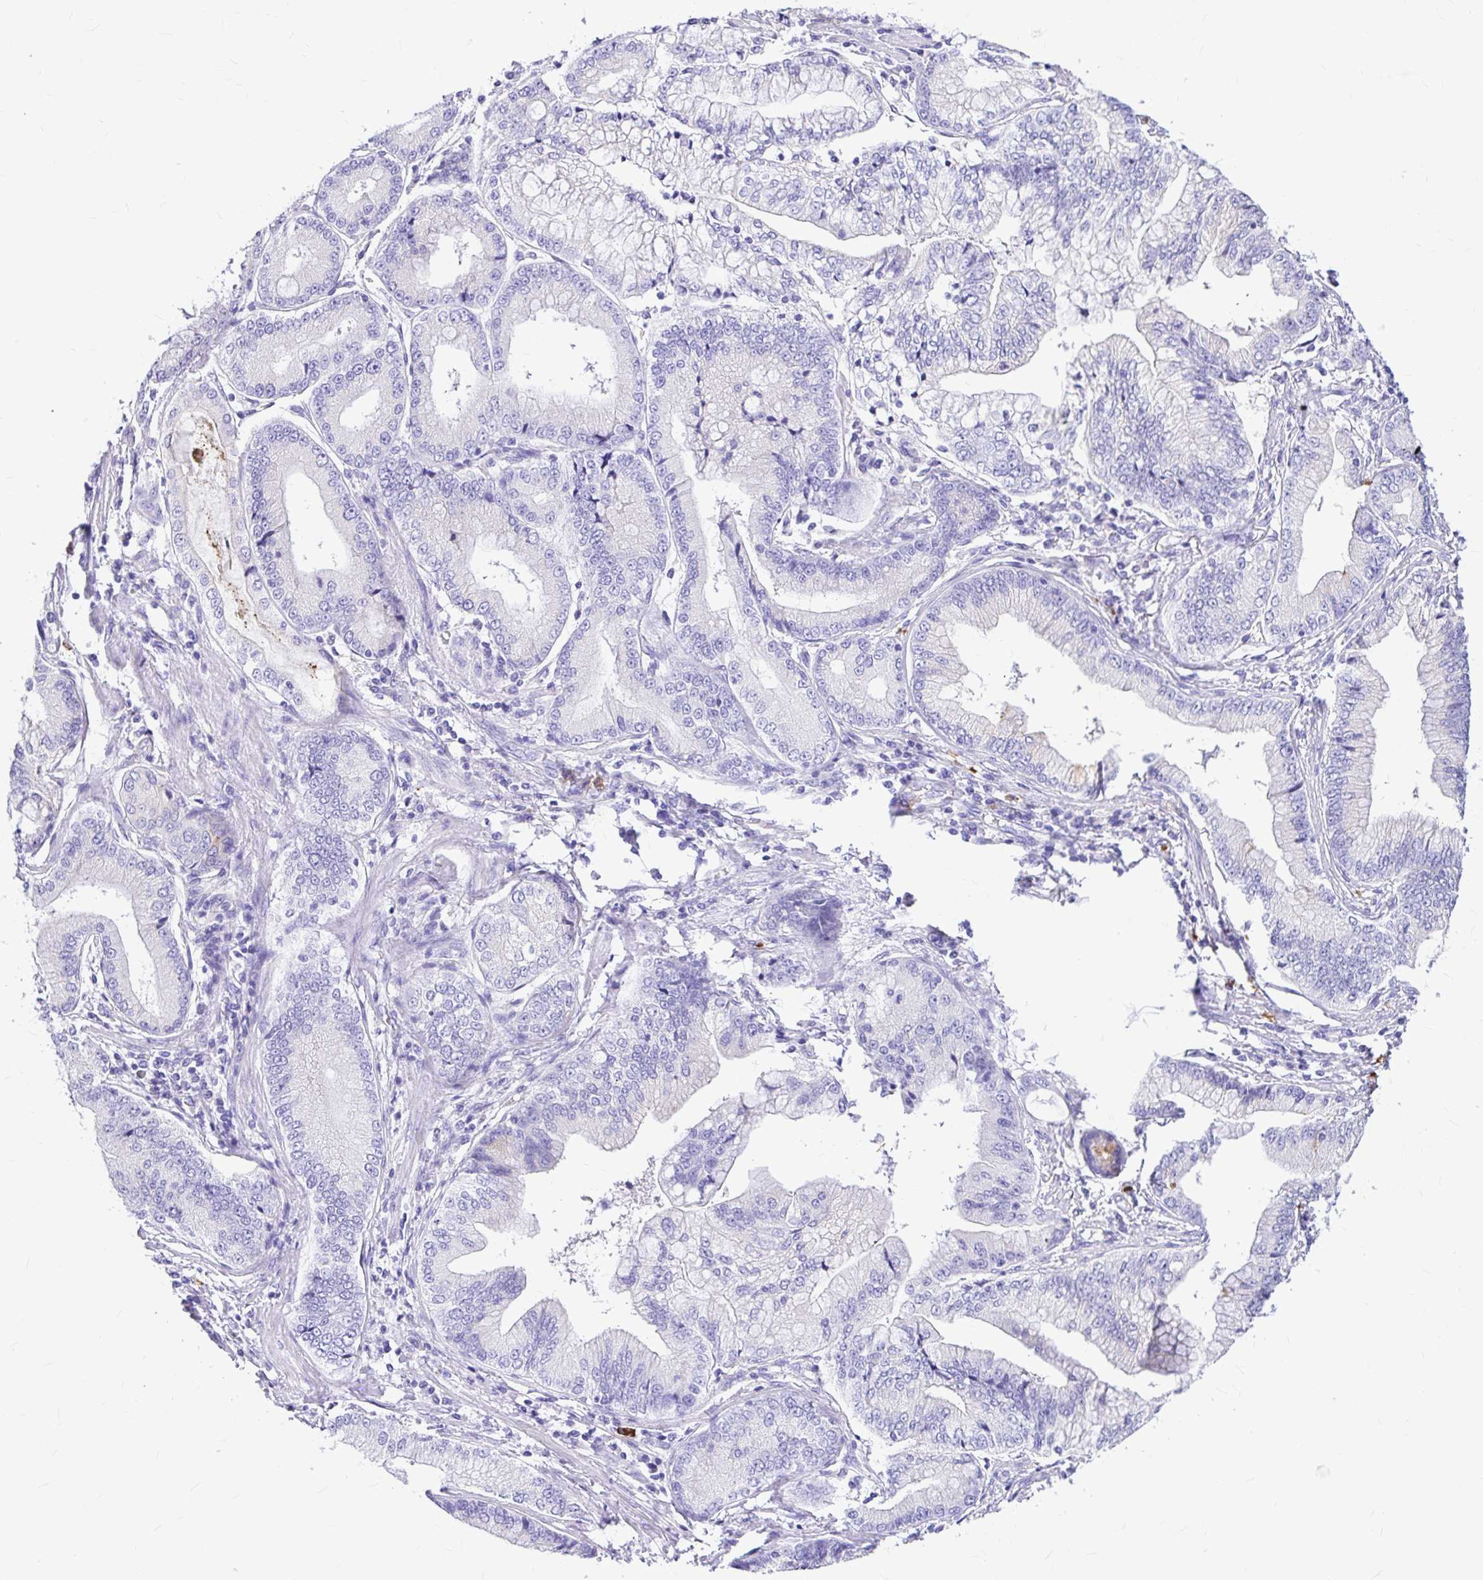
{"staining": {"intensity": "negative", "quantity": "none", "location": "none"}, "tissue": "stomach cancer", "cell_type": "Tumor cells", "image_type": "cancer", "snomed": [{"axis": "morphology", "description": "Adenocarcinoma, NOS"}, {"axis": "topography", "description": "Stomach, upper"}], "caption": "IHC image of human stomach cancer (adenocarcinoma) stained for a protein (brown), which exhibits no expression in tumor cells.", "gene": "CLEC1B", "patient": {"sex": "female", "age": 74}}